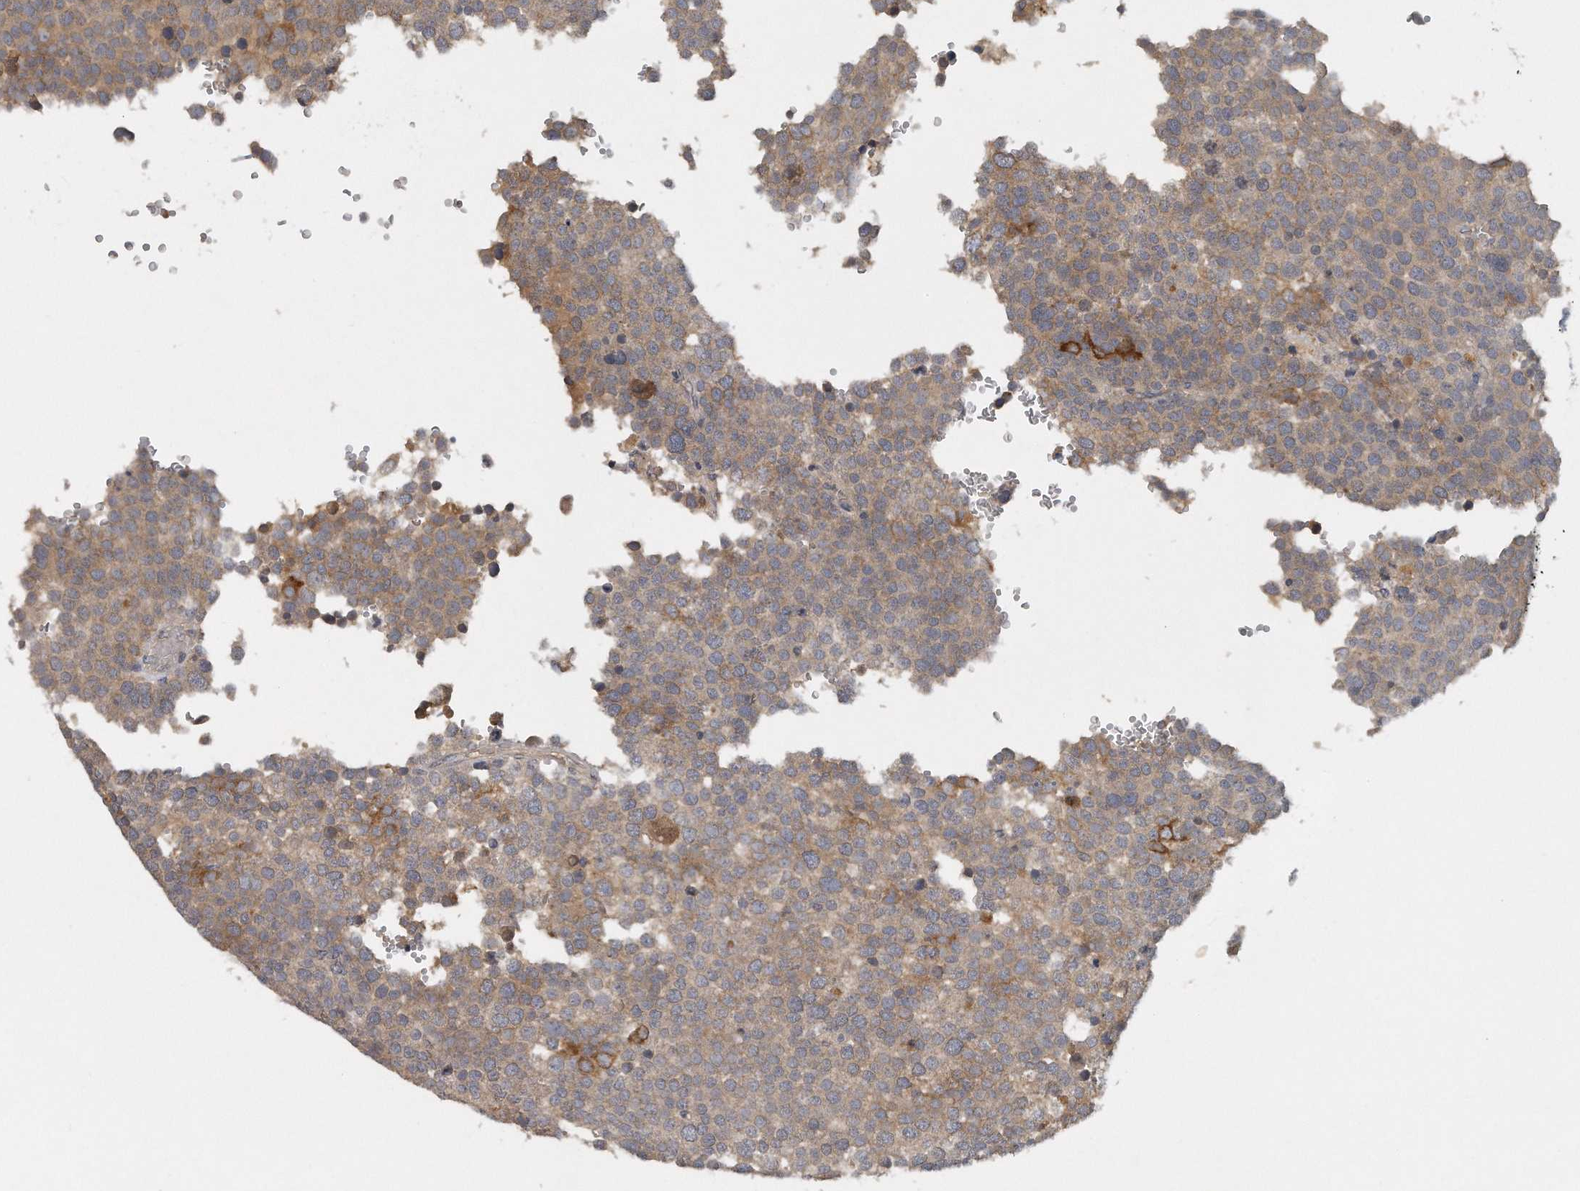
{"staining": {"intensity": "weak", "quantity": ">75%", "location": "cytoplasmic/membranous"}, "tissue": "testis cancer", "cell_type": "Tumor cells", "image_type": "cancer", "snomed": [{"axis": "morphology", "description": "Seminoma, NOS"}, {"axis": "topography", "description": "Testis"}], "caption": "About >75% of tumor cells in testis cancer (seminoma) demonstrate weak cytoplasmic/membranous protein staining as visualized by brown immunohistochemical staining.", "gene": "TRAPPC14", "patient": {"sex": "male", "age": 71}}